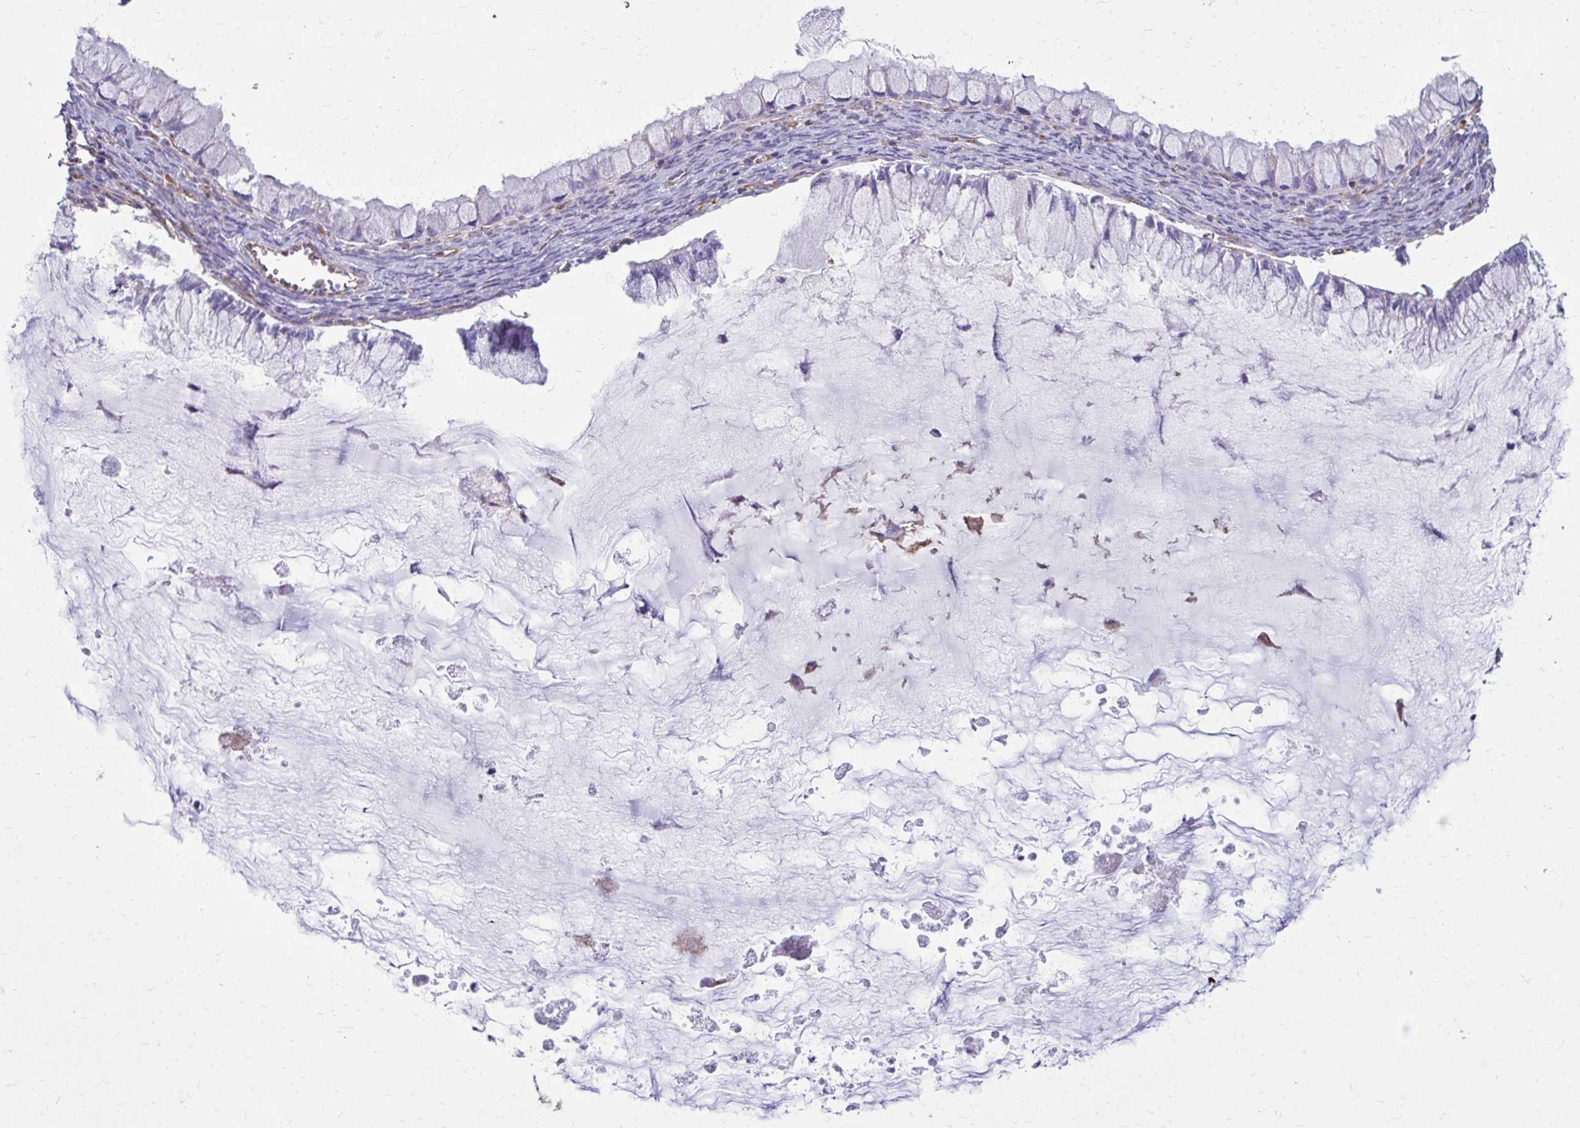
{"staining": {"intensity": "negative", "quantity": "none", "location": "none"}, "tissue": "ovarian cancer", "cell_type": "Tumor cells", "image_type": "cancer", "snomed": [{"axis": "morphology", "description": "Cystadenocarcinoma, mucinous, NOS"}, {"axis": "topography", "description": "Ovary"}], "caption": "This micrograph is of mucinous cystadenocarcinoma (ovarian) stained with immunohistochemistry (IHC) to label a protein in brown with the nuclei are counter-stained blue. There is no staining in tumor cells. Brightfield microscopy of immunohistochemistry stained with DAB (3,3'-diaminobenzidine) (brown) and hematoxylin (blue), captured at high magnification.", "gene": "CLTA", "patient": {"sex": "female", "age": 34}}